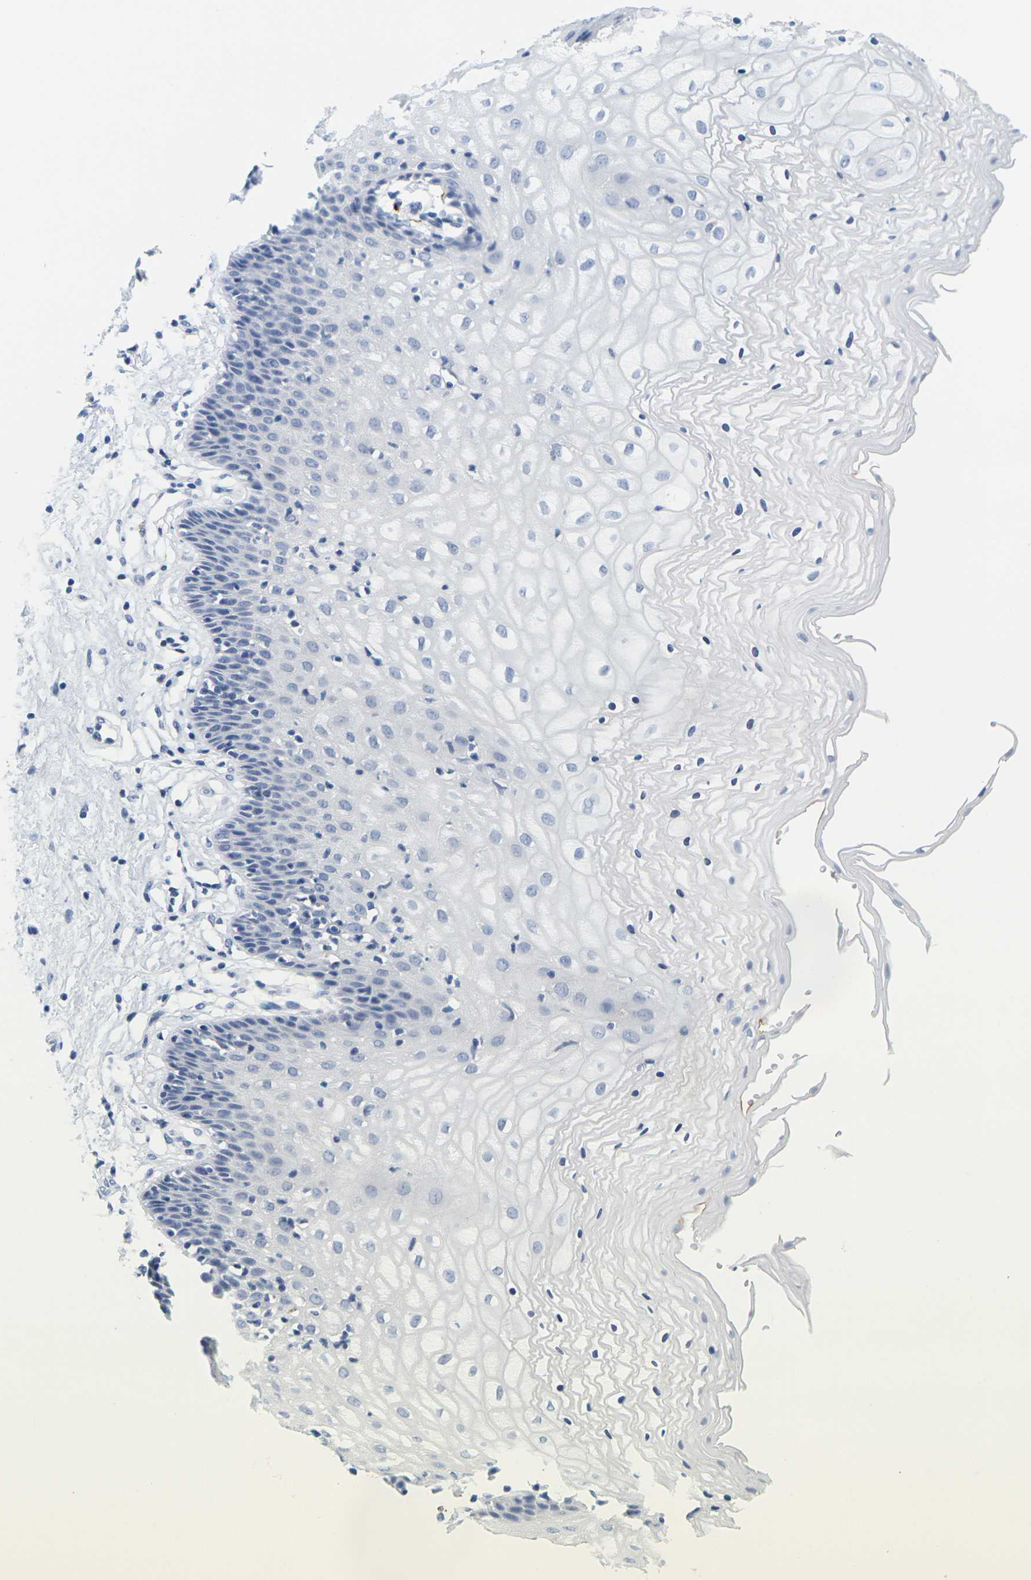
{"staining": {"intensity": "negative", "quantity": "none", "location": "none"}, "tissue": "vagina", "cell_type": "Squamous epithelial cells", "image_type": "normal", "snomed": [{"axis": "morphology", "description": "Normal tissue, NOS"}, {"axis": "topography", "description": "Vagina"}], "caption": "Immunohistochemical staining of unremarkable human vagina displays no significant staining in squamous epithelial cells. Nuclei are stained in blue.", "gene": "HLA", "patient": {"sex": "female", "age": 34}}